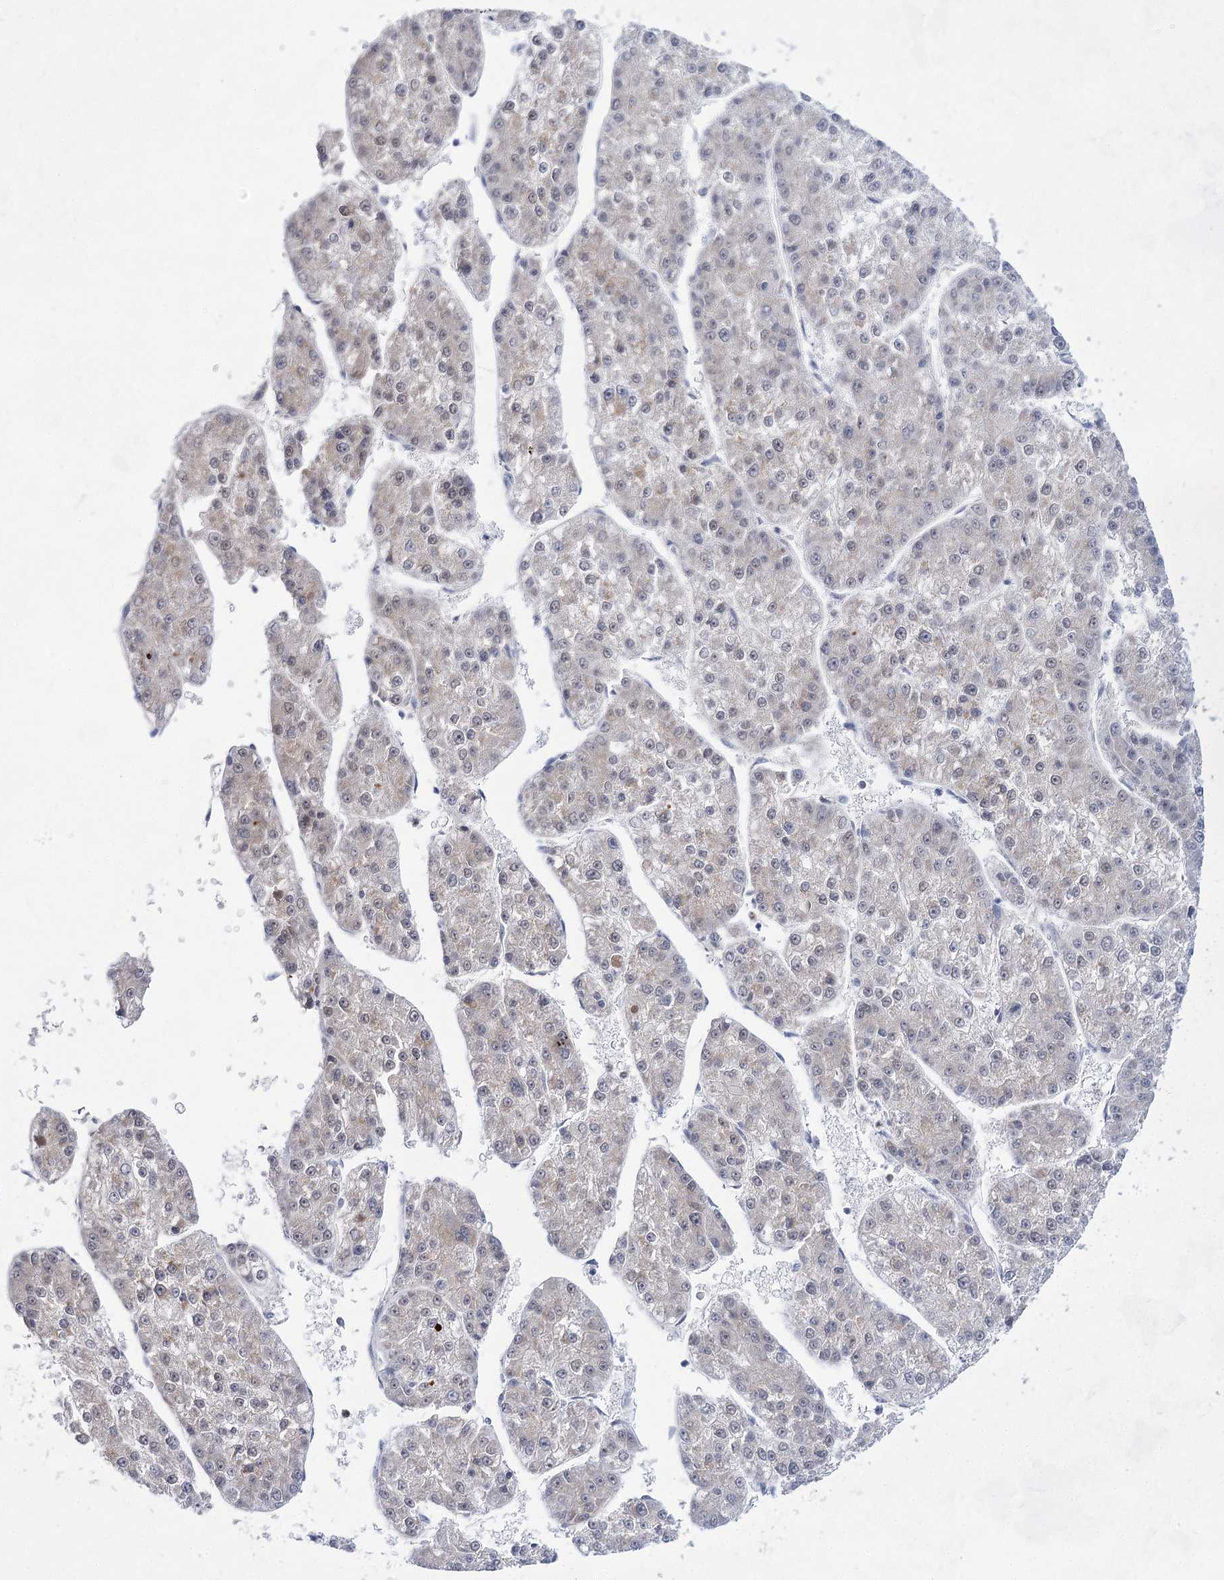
{"staining": {"intensity": "negative", "quantity": "none", "location": "none"}, "tissue": "liver cancer", "cell_type": "Tumor cells", "image_type": "cancer", "snomed": [{"axis": "morphology", "description": "Carcinoma, Hepatocellular, NOS"}, {"axis": "topography", "description": "Liver"}], "caption": "This histopathology image is of liver cancer (hepatocellular carcinoma) stained with immunohistochemistry (IHC) to label a protein in brown with the nuclei are counter-stained blue. There is no expression in tumor cells.", "gene": "BPHL", "patient": {"sex": "female", "age": 73}}